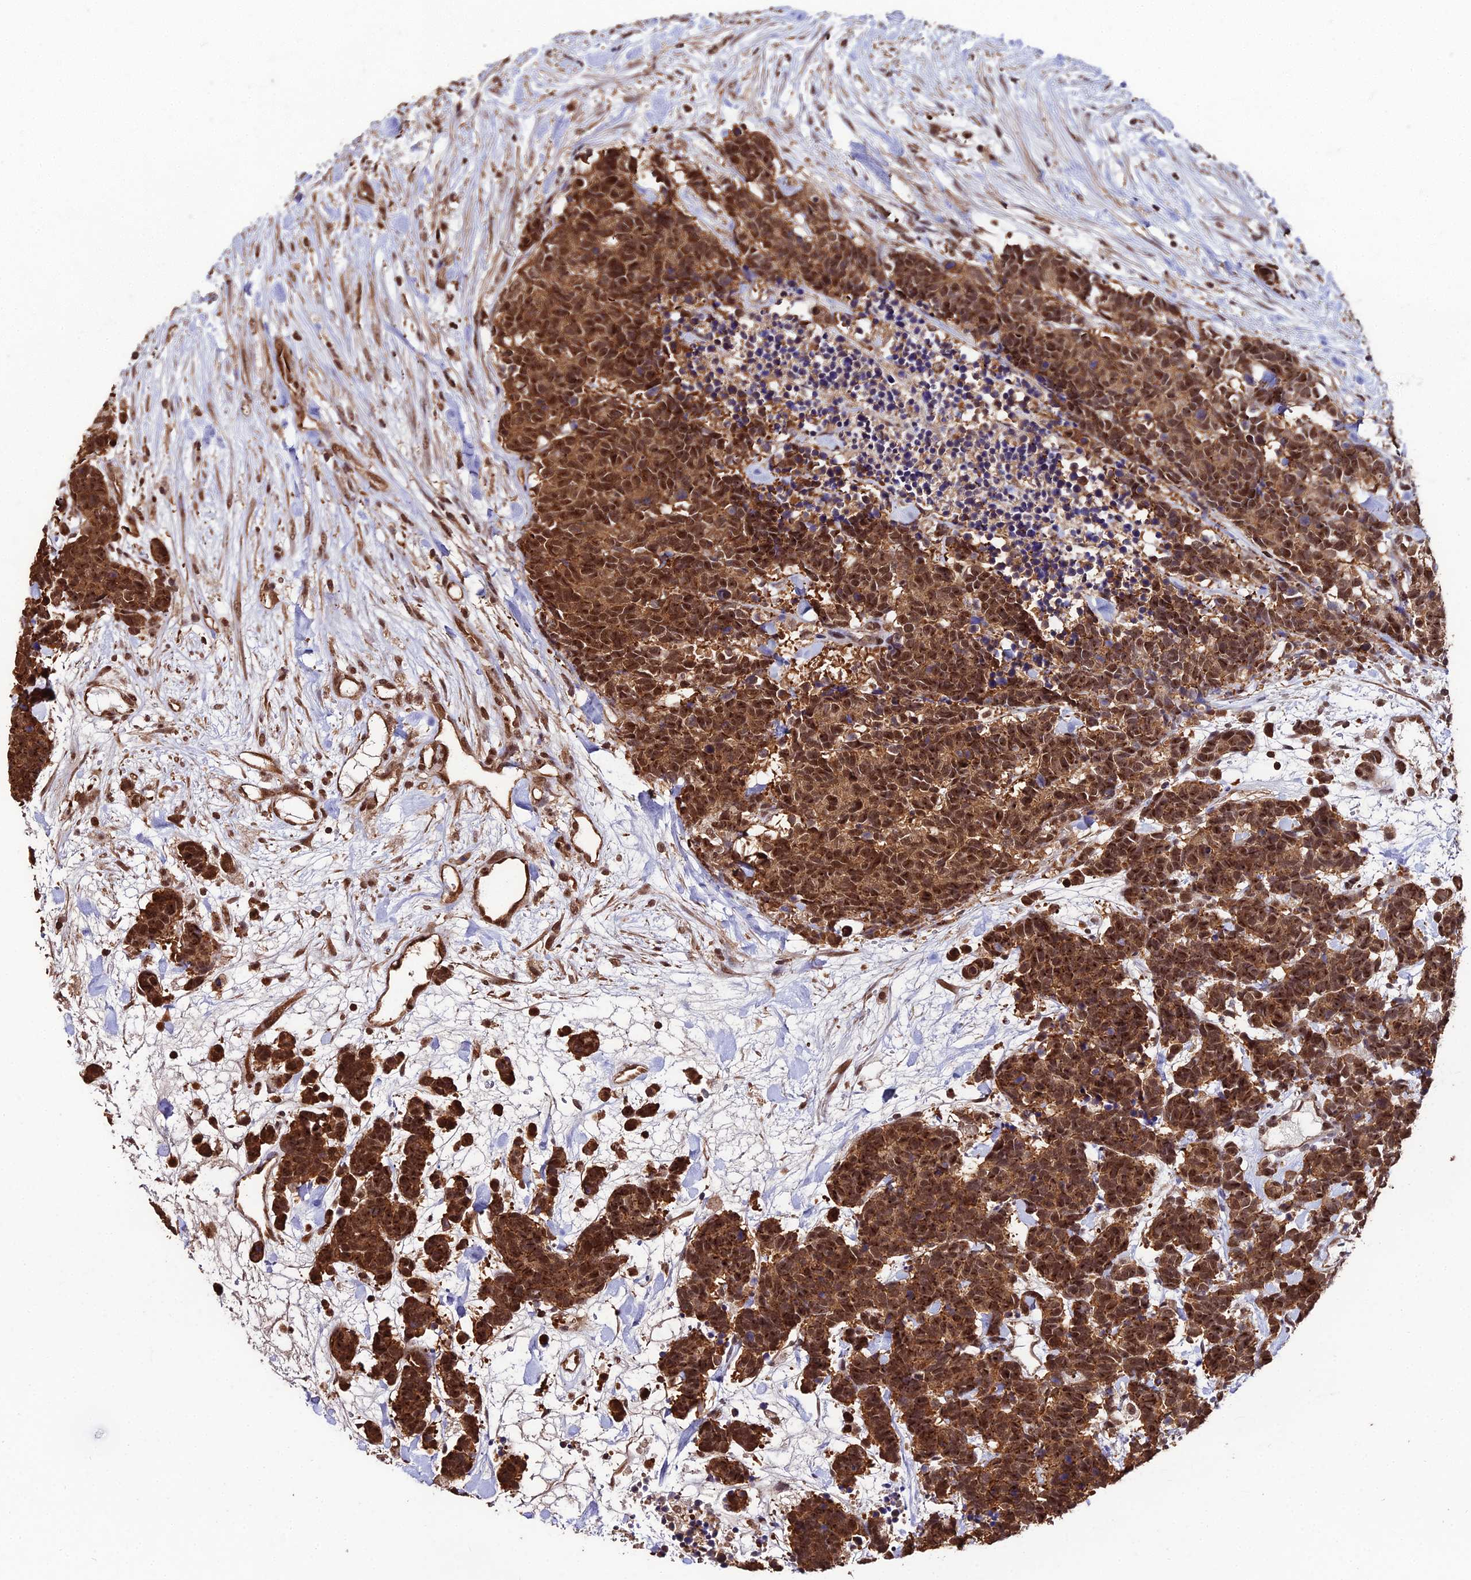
{"staining": {"intensity": "moderate", "quantity": ">75%", "location": "cytoplasmic/membranous,nuclear"}, "tissue": "carcinoid", "cell_type": "Tumor cells", "image_type": "cancer", "snomed": [{"axis": "morphology", "description": "Carcinoma, NOS"}, {"axis": "morphology", "description": "Carcinoid, malignant, NOS"}, {"axis": "topography", "description": "Prostate"}], "caption": "Moderate cytoplasmic/membranous and nuclear positivity for a protein is present in approximately >75% of tumor cells of carcinoid using immunohistochemistry.", "gene": "PPP4C", "patient": {"sex": "male", "age": 57}}